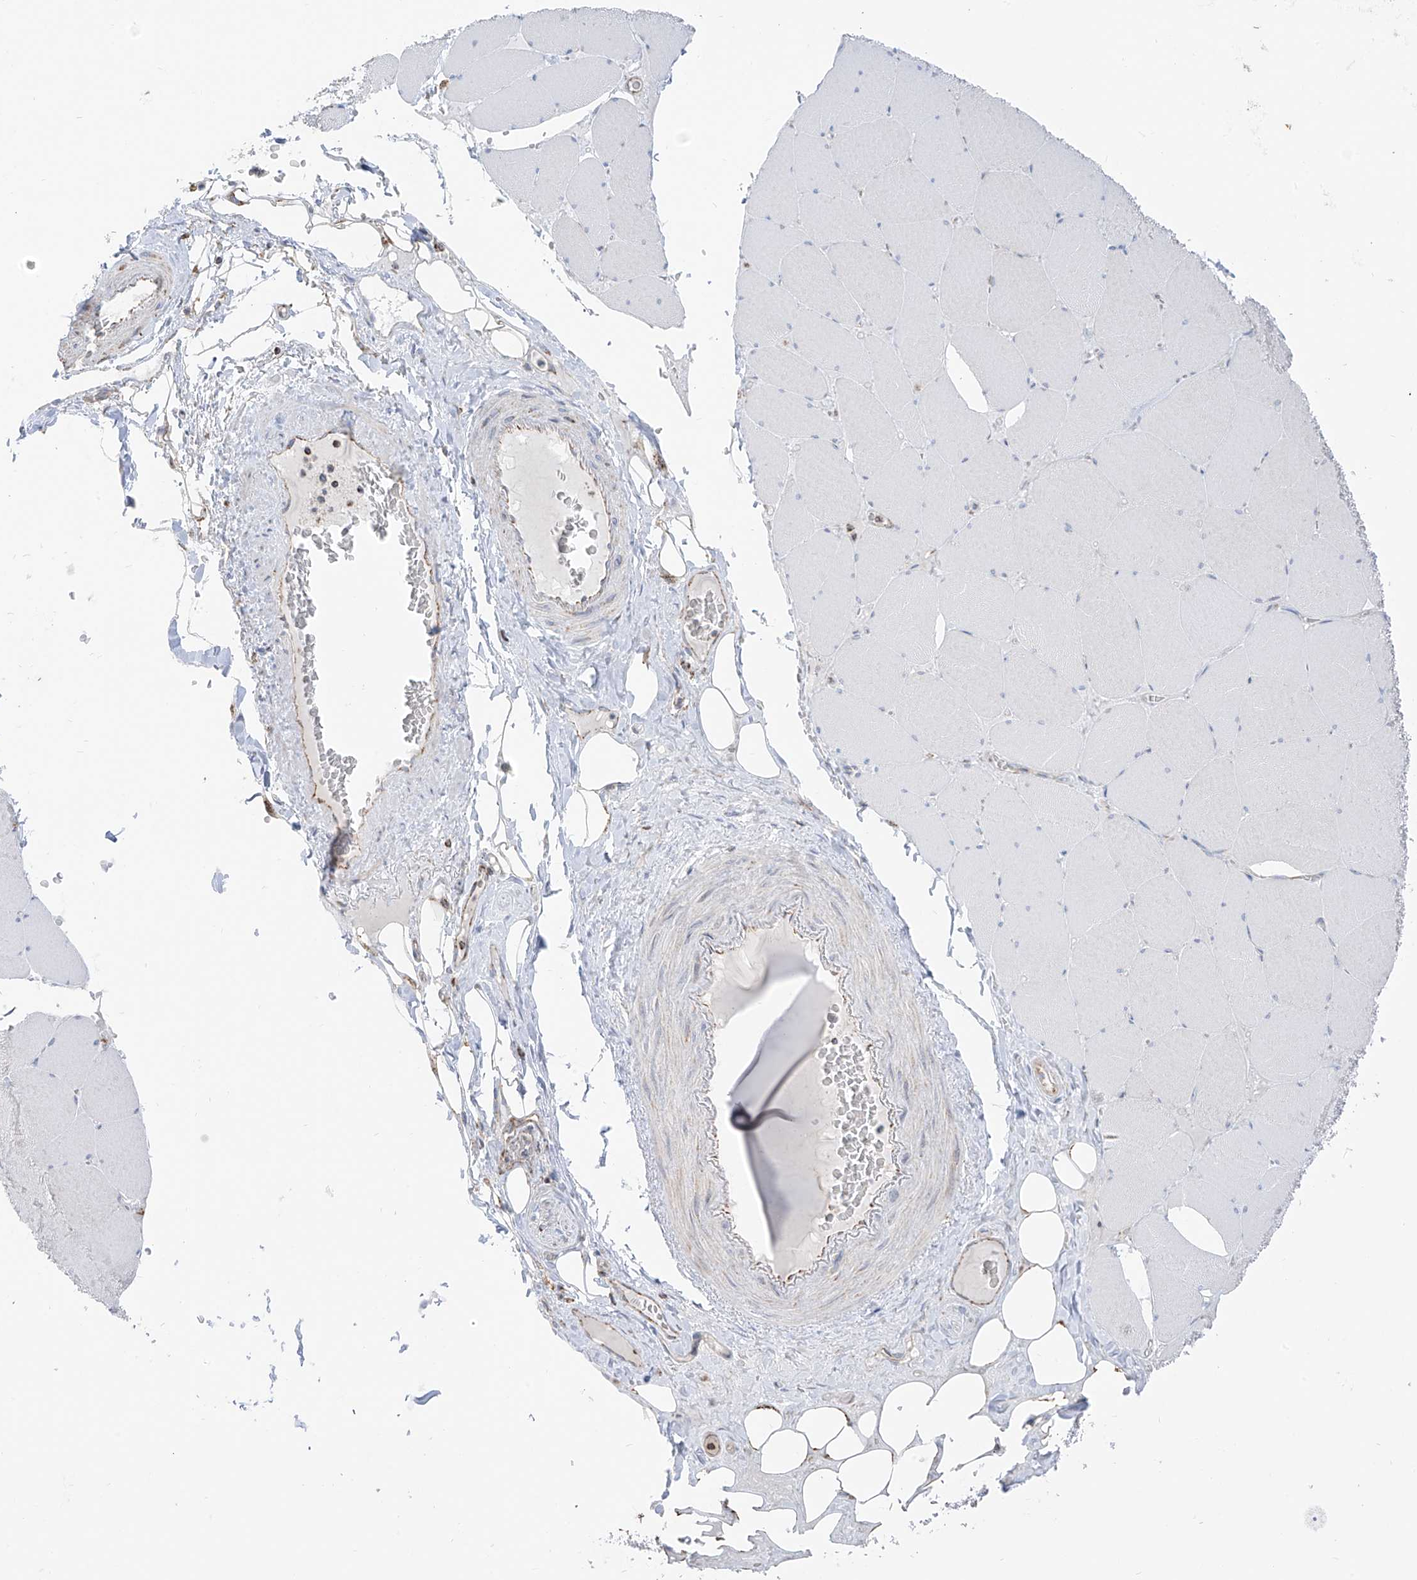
{"staining": {"intensity": "negative", "quantity": "none", "location": "none"}, "tissue": "skeletal muscle", "cell_type": "Myocytes", "image_type": "normal", "snomed": [{"axis": "morphology", "description": "Normal tissue, NOS"}, {"axis": "topography", "description": "Skeletal muscle"}, {"axis": "topography", "description": "Head-Neck"}], "caption": "Protein analysis of benign skeletal muscle demonstrates no significant staining in myocytes.", "gene": "ETHE1", "patient": {"sex": "male", "age": 66}}